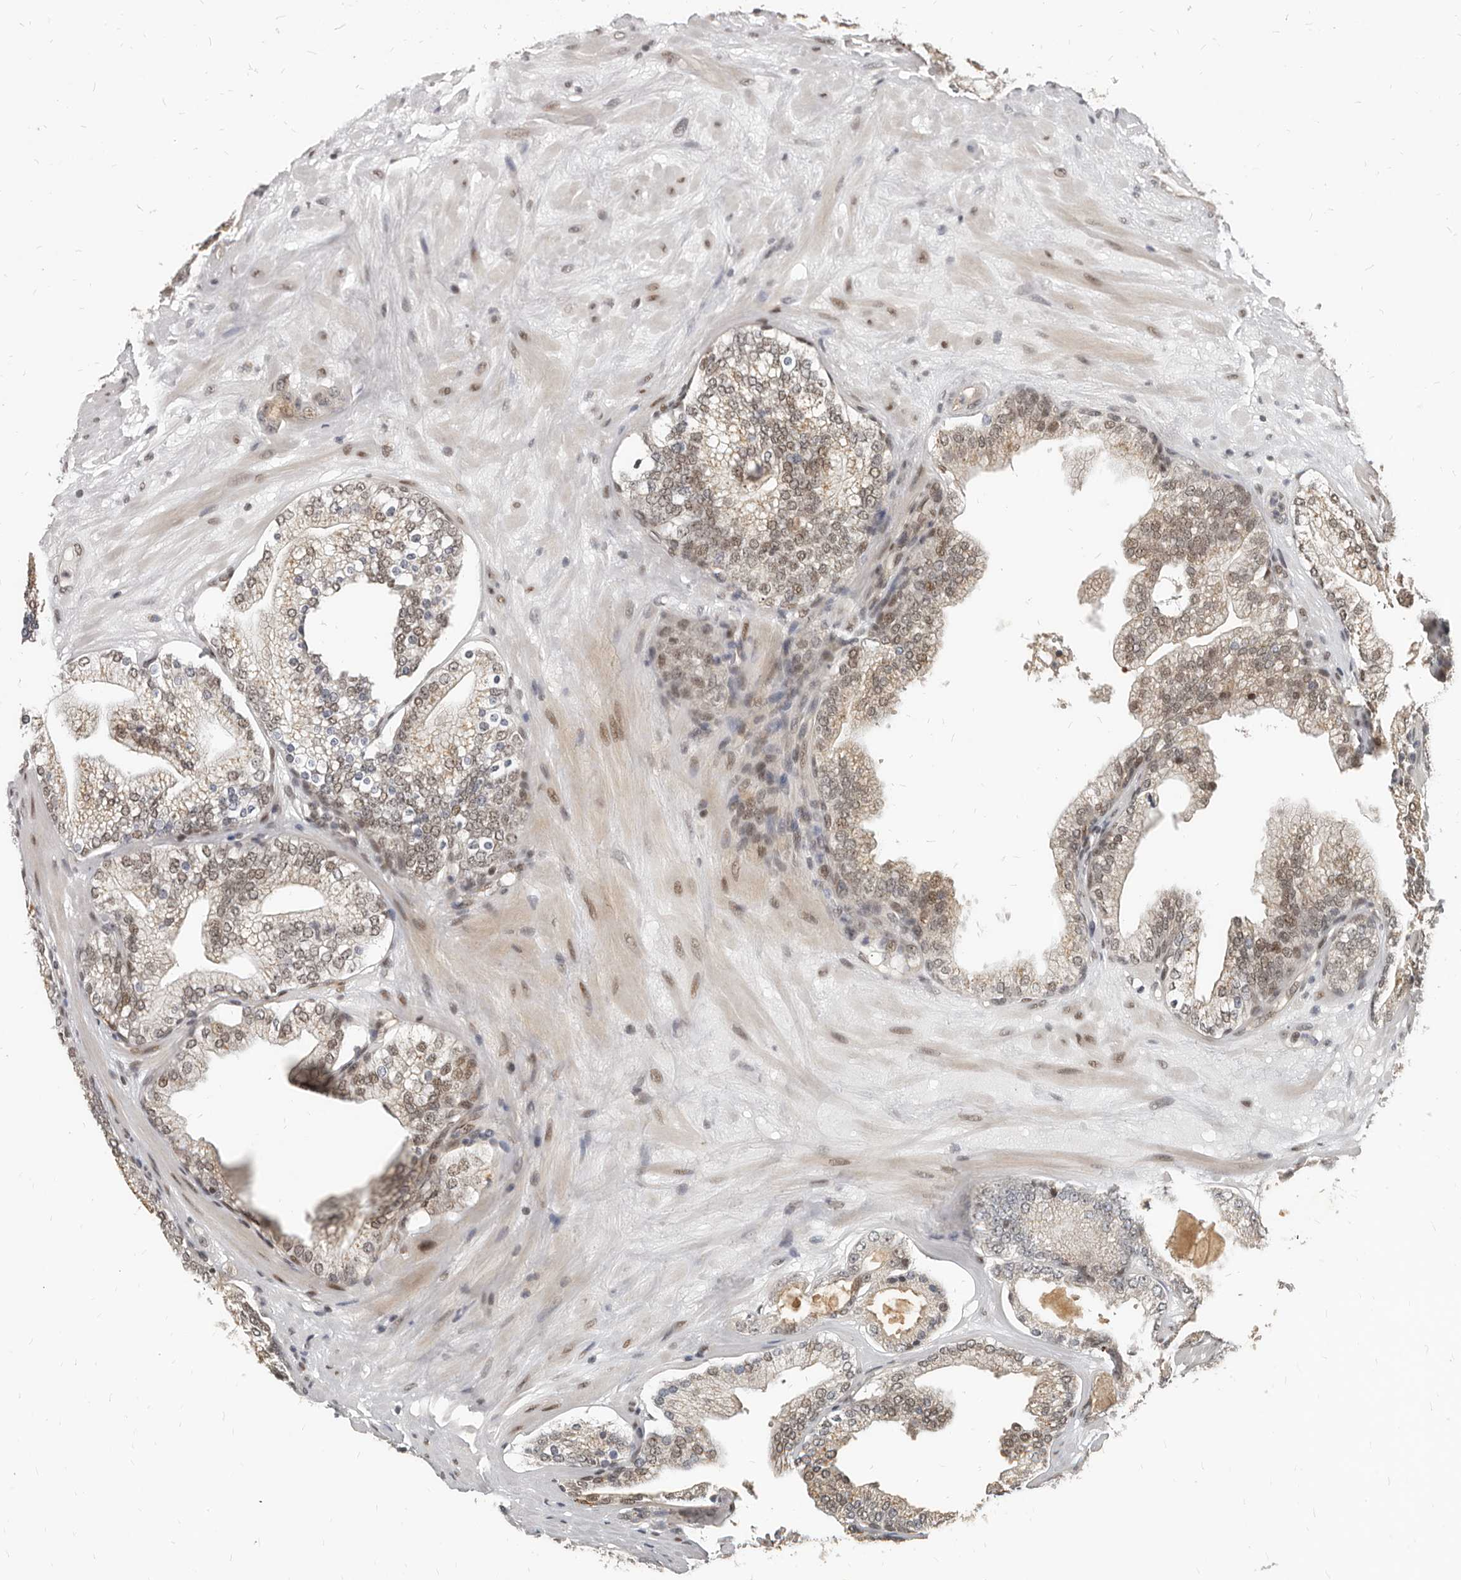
{"staining": {"intensity": "moderate", "quantity": ">75%", "location": "nuclear"}, "tissue": "prostate cancer", "cell_type": "Tumor cells", "image_type": "cancer", "snomed": [{"axis": "morphology", "description": "Adenocarcinoma, High grade"}, {"axis": "topography", "description": "Prostate"}], "caption": "The photomicrograph demonstrates a brown stain indicating the presence of a protein in the nuclear of tumor cells in prostate high-grade adenocarcinoma. (DAB = brown stain, brightfield microscopy at high magnification).", "gene": "ATF5", "patient": {"sex": "male", "age": 68}}